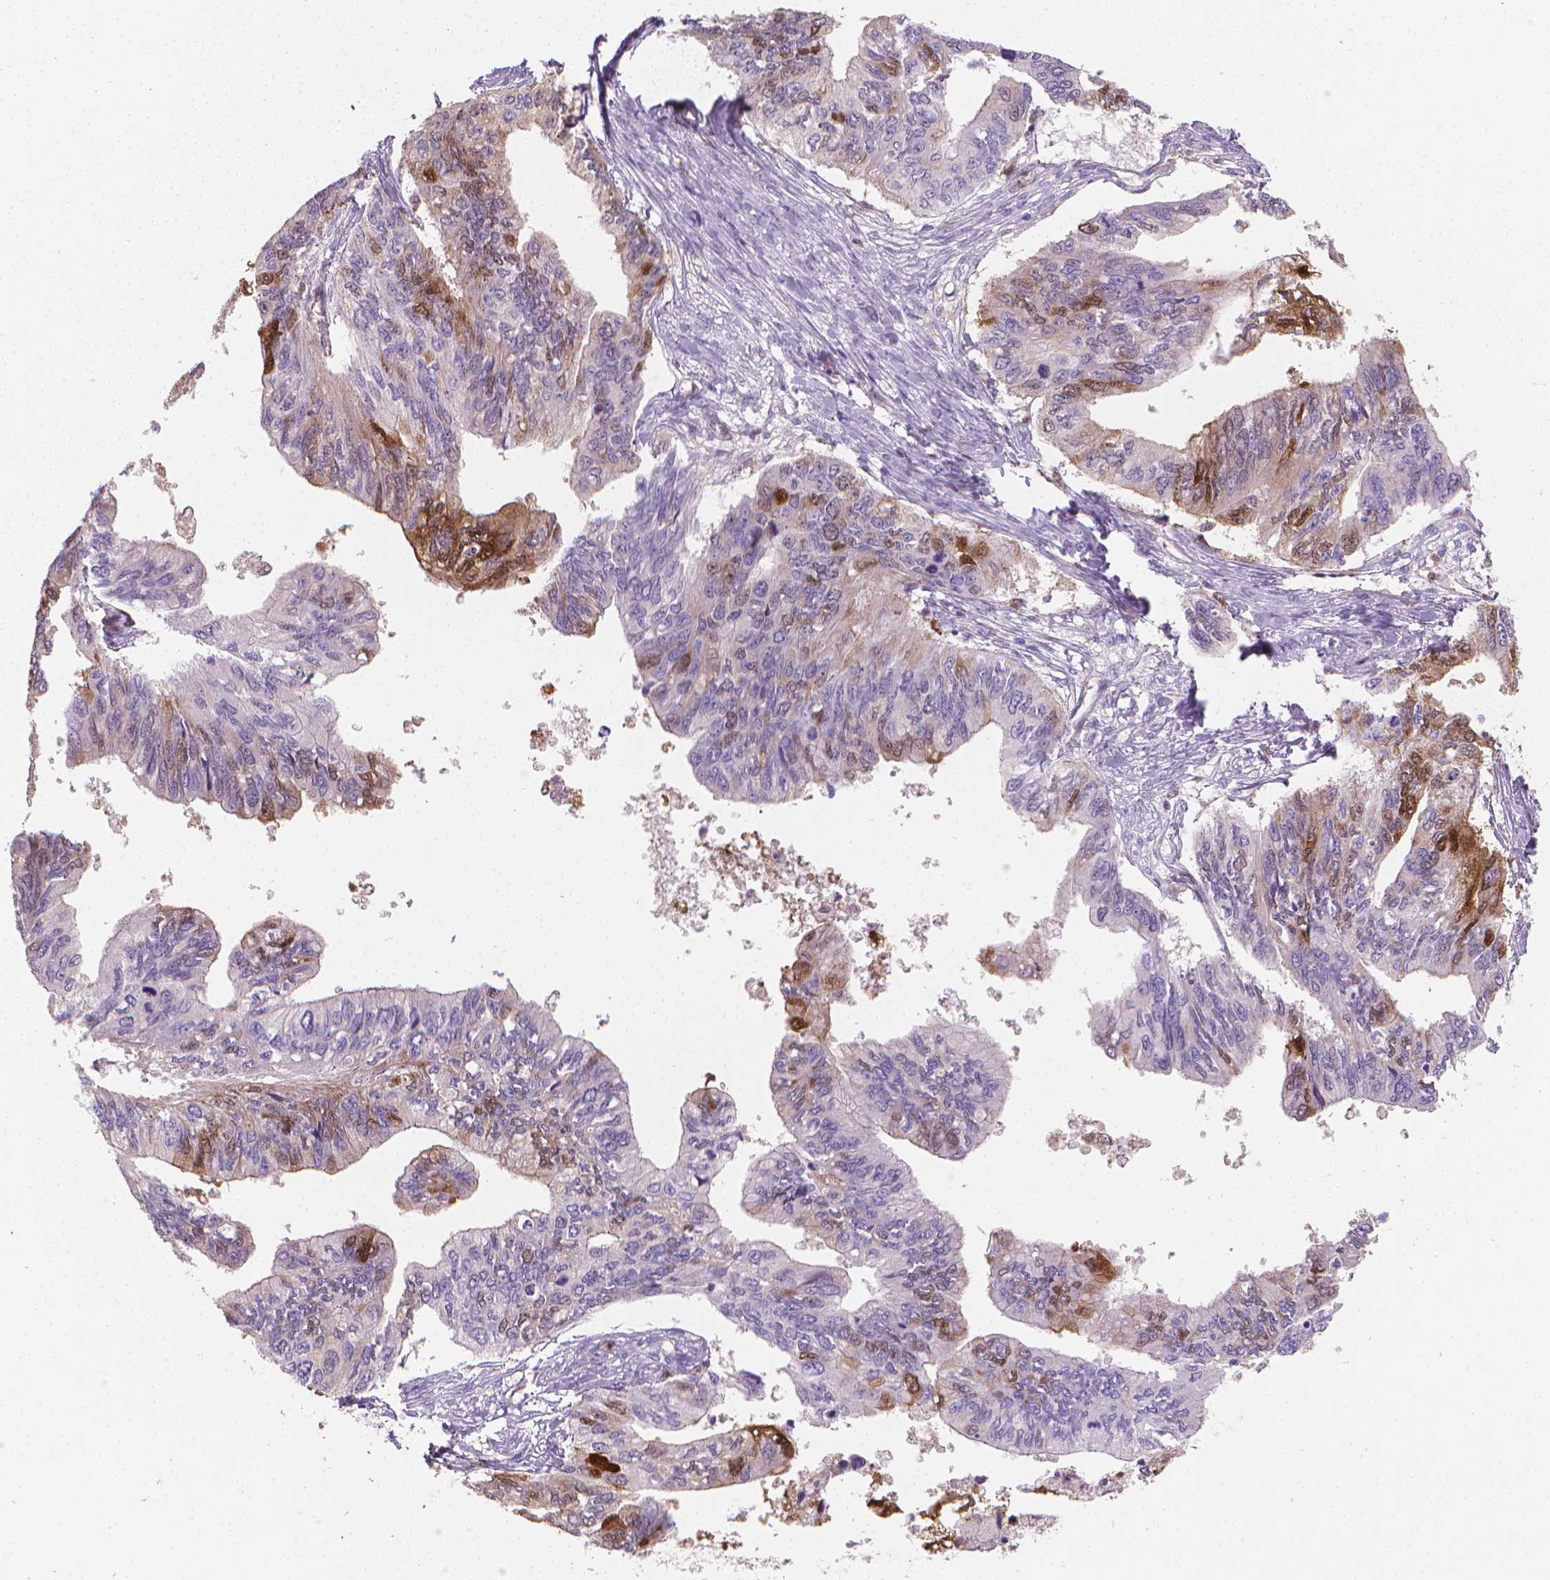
{"staining": {"intensity": "strong", "quantity": "<25%", "location": "cytoplasmic/membranous"}, "tissue": "ovarian cancer", "cell_type": "Tumor cells", "image_type": "cancer", "snomed": [{"axis": "morphology", "description": "Cystadenocarcinoma, mucinous, NOS"}, {"axis": "topography", "description": "Ovary"}], "caption": "Protein positivity by immunohistochemistry (IHC) reveals strong cytoplasmic/membranous positivity in approximately <25% of tumor cells in ovarian cancer (mucinous cystadenocarcinoma).", "gene": "TNFAIP2", "patient": {"sex": "female", "age": 76}}